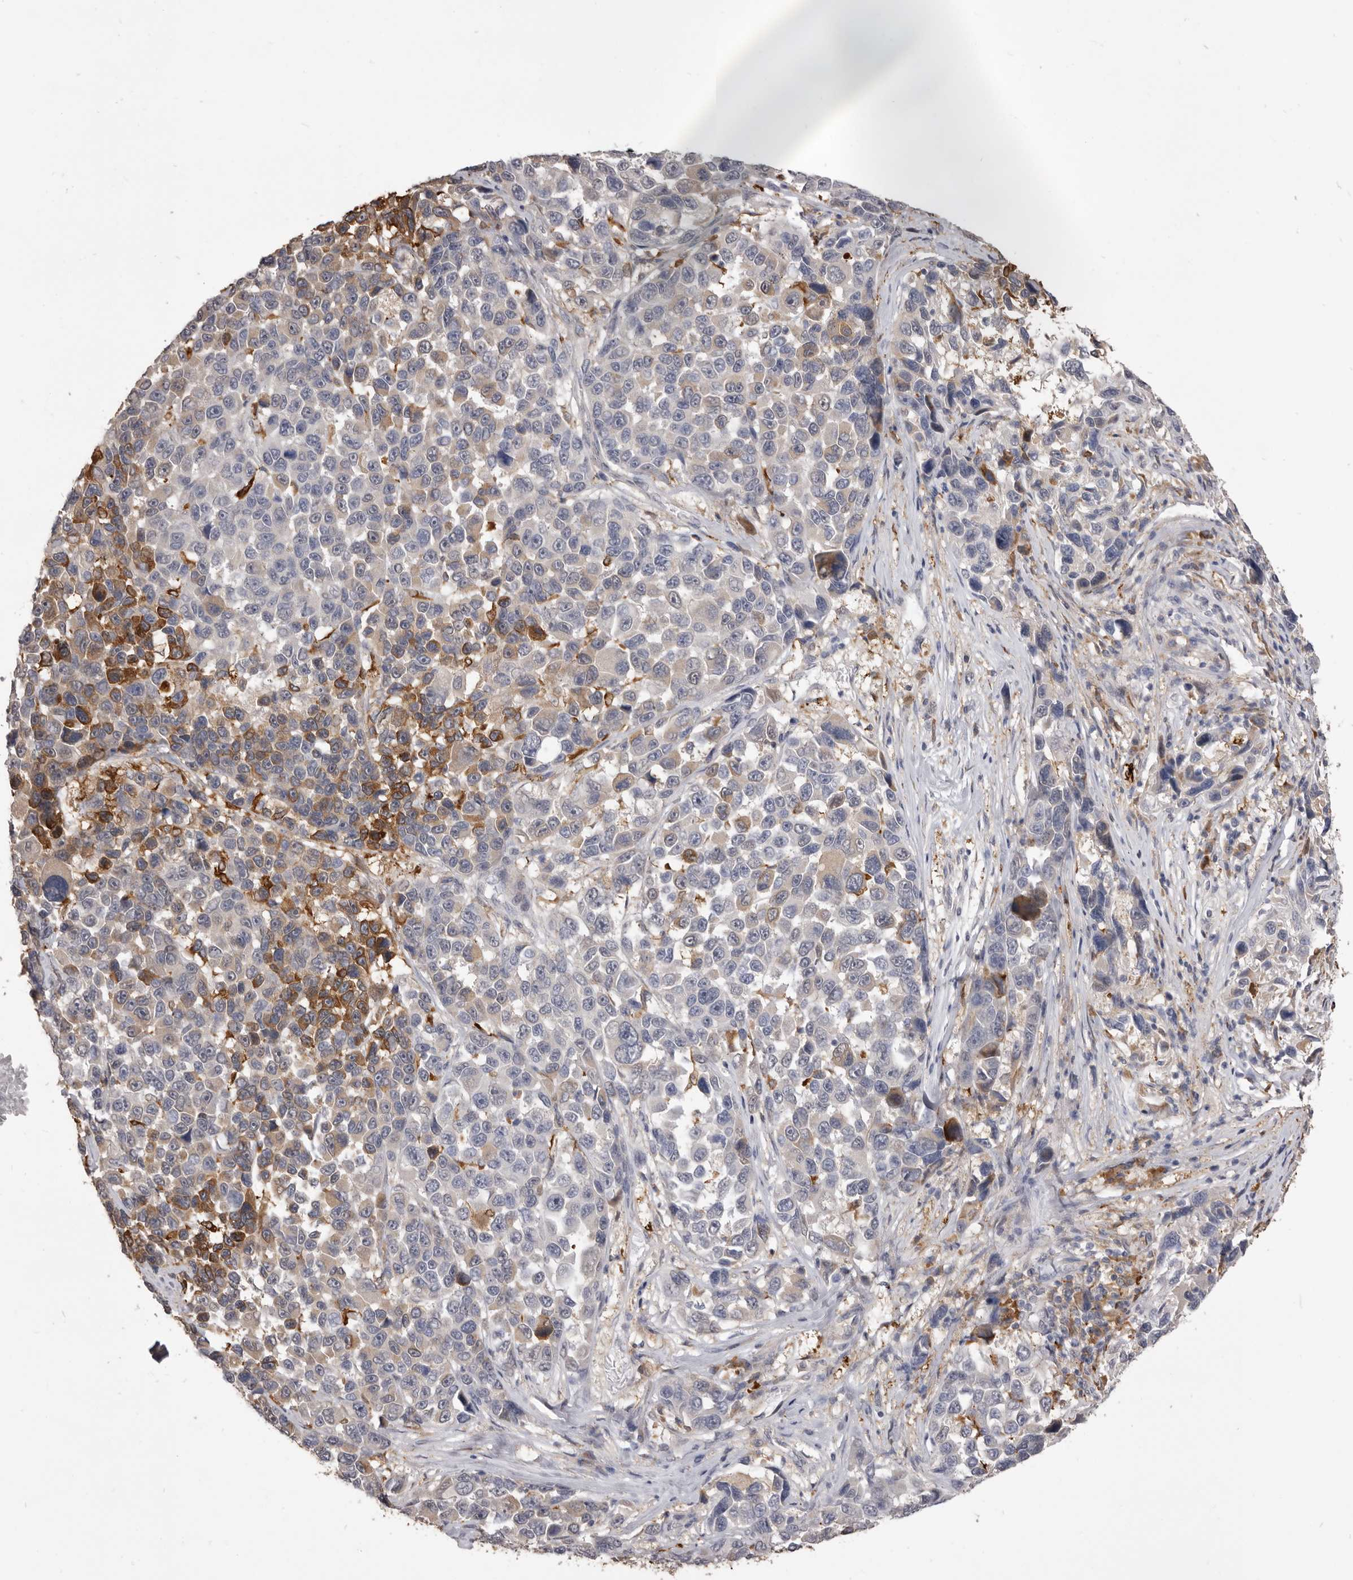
{"staining": {"intensity": "strong", "quantity": "<25%", "location": "cytoplasmic/membranous"}, "tissue": "melanoma", "cell_type": "Tumor cells", "image_type": "cancer", "snomed": [{"axis": "morphology", "description": "Malignant melanoma, NOS"}, {"axis": "topography", "description": "Skin"}], "caption": "IHC photomicrograph of human malignant melanoma stained for a protein (brown), which demonstrates medium levels of strong cytoplasmic/membranous expression in approximately <25% of tumor cells.", "gene": "VPS45", "patient": {"sex": "male", "age": 53}}